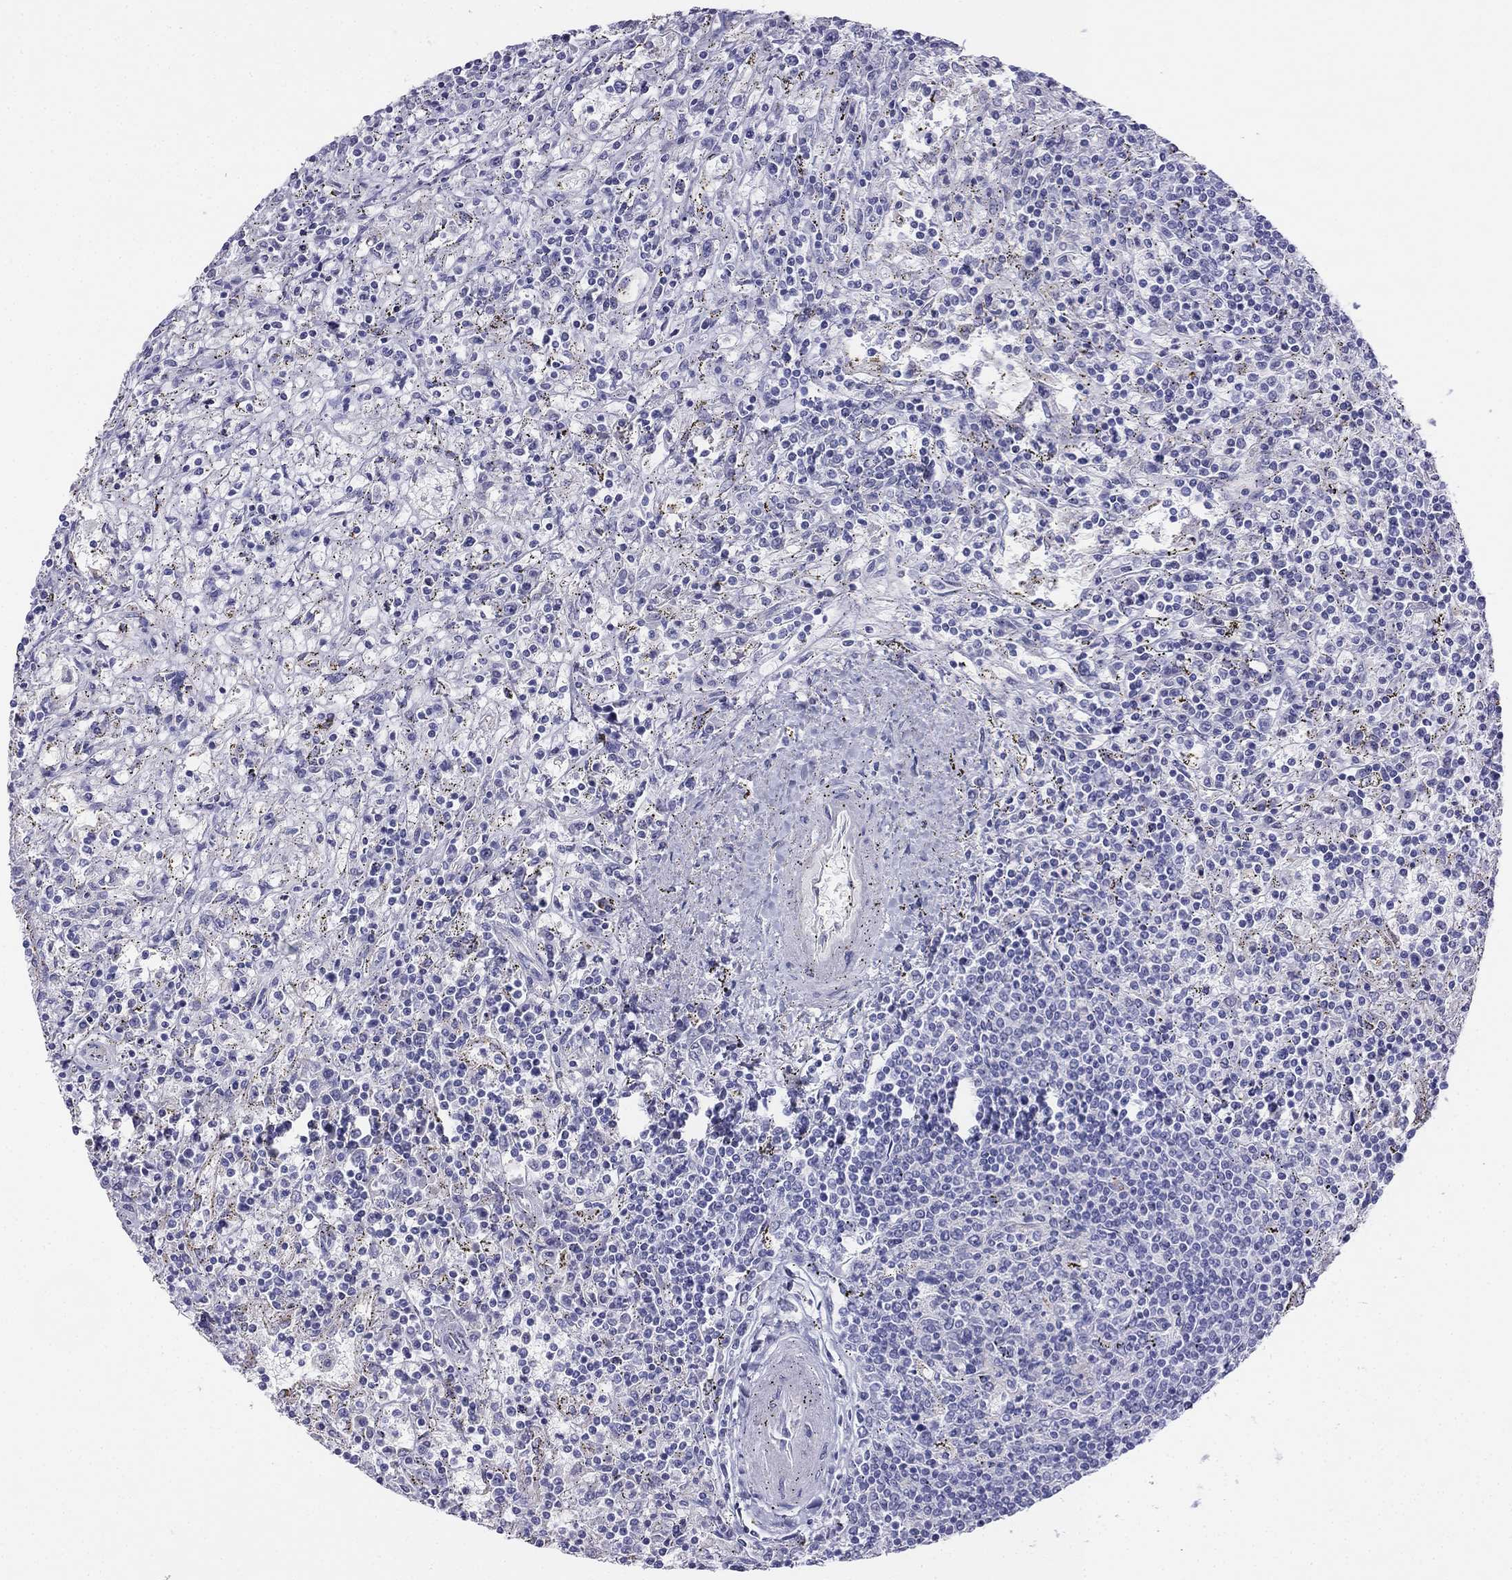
{"staining": {"intensity": "negative", "quantity": "none", "location": "none"}, "tissue": "lymphoma", "cell_type": "Tumor cells", "image_type": "cancer", "snomed": [{"axis": "morphology", "description": "Malignant lymphoma, non-Hodgkin's type, Low grade"}, {"axis": "topography", "description": "Spleen"}], "caption": "Immunohistochemistry micrograph of human malignant lymphoma, non-Hodgkin's type (low-grade) stained for a protein (brown), which shows no staining in tumor cells.", "gene": "ALOXE3", "patient": {"sex": "male", "age": 62}}